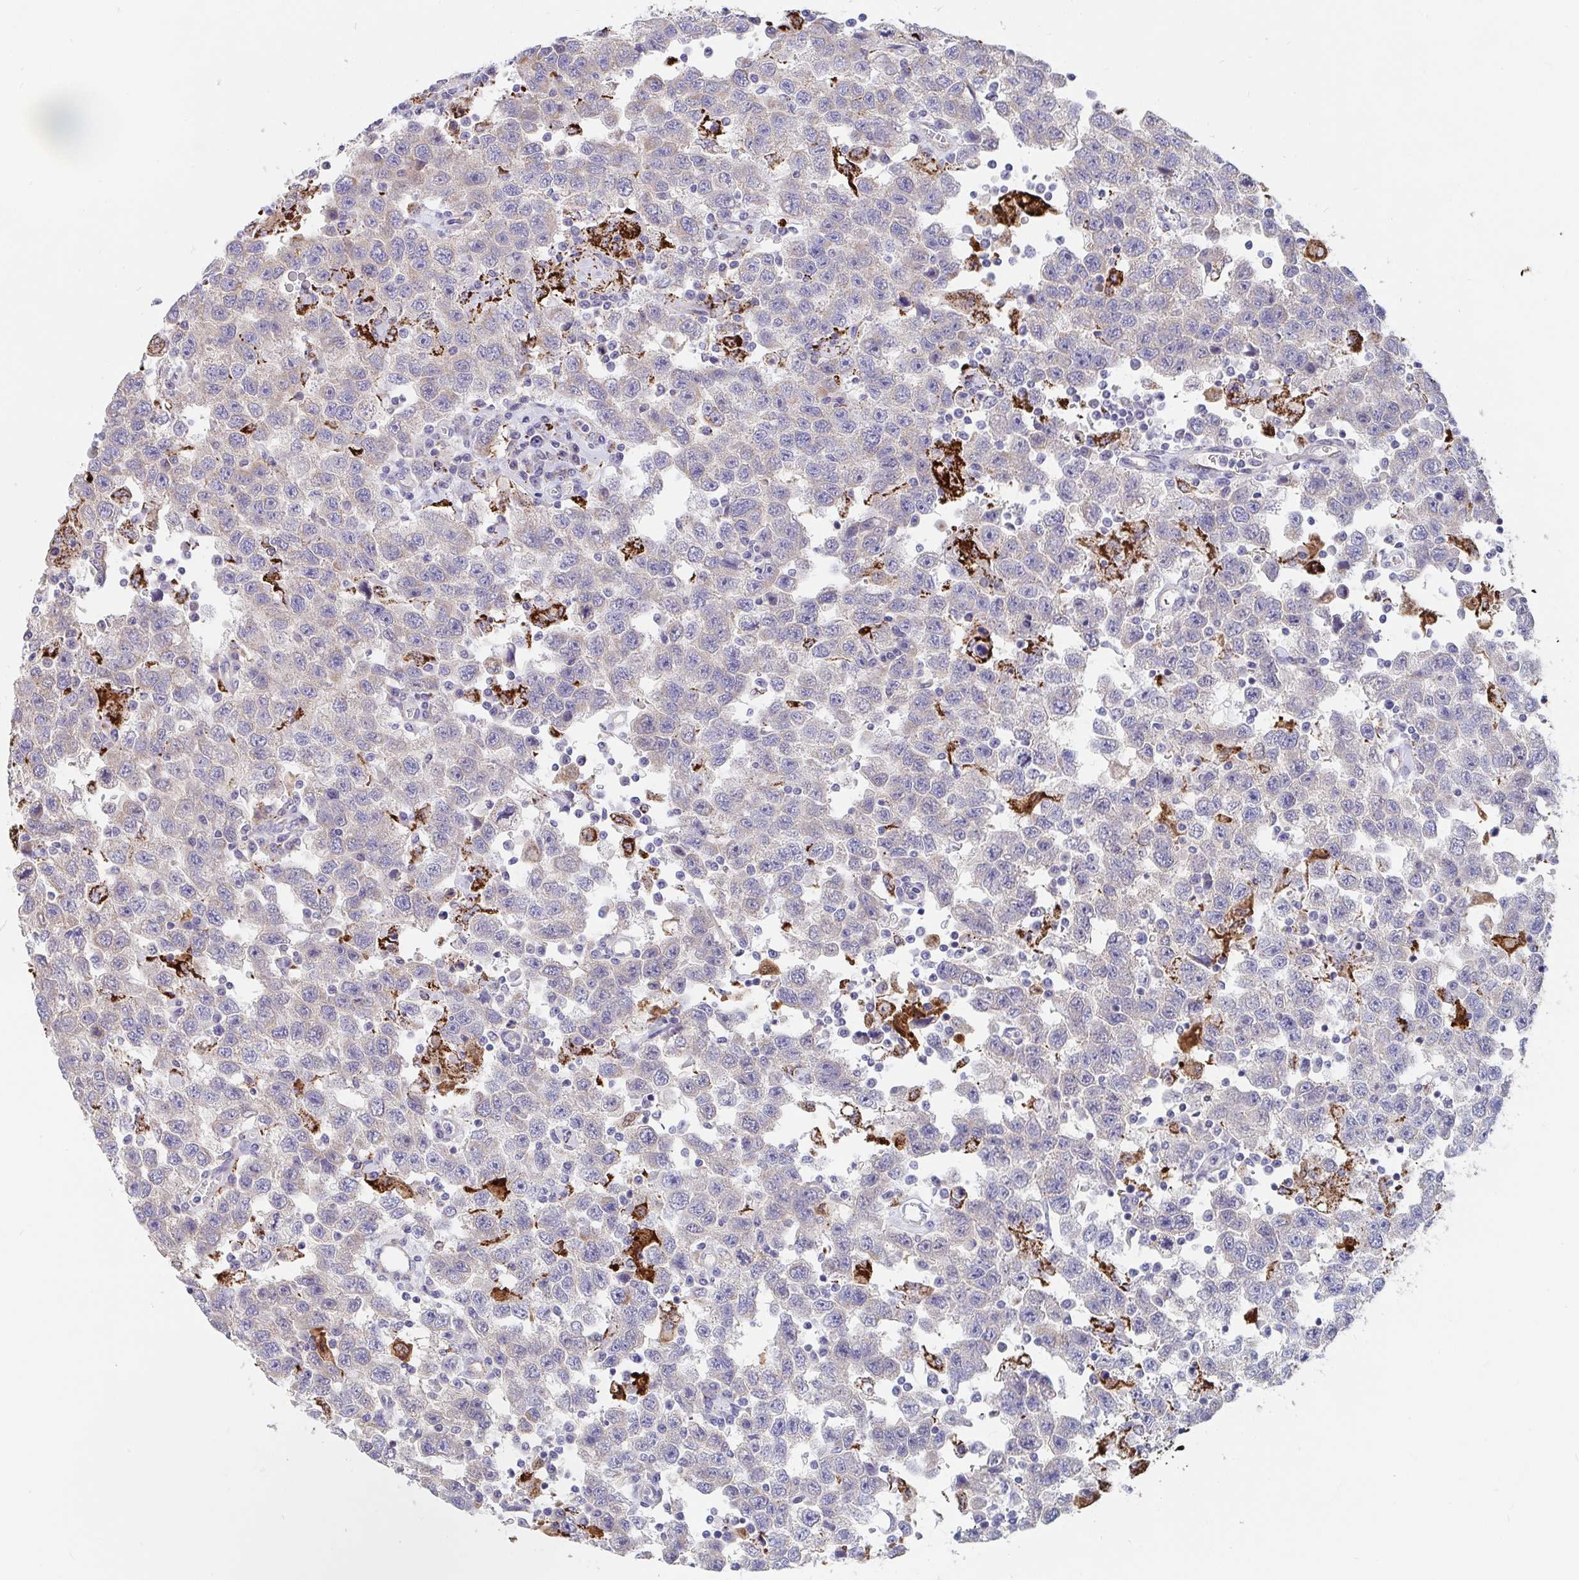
{"staining": {"intensity": "negative", "quantity": "none", "location": "none"}, "tissue": "testis cancer", "cell_type": "Tumor cells", "image_type": "cancer", "snomed": [{"axis": "morphology", "description": "Seminoma, NOS"}, {"axis": "topography", "description": "Testis"}], "caption": "Immunohistochemistry (IHC) of human testis cancer (seminoma) reveals no expression in tumor cells.", "gene": "FAM156B", "patient": {"sex": "male", "age": 41}}